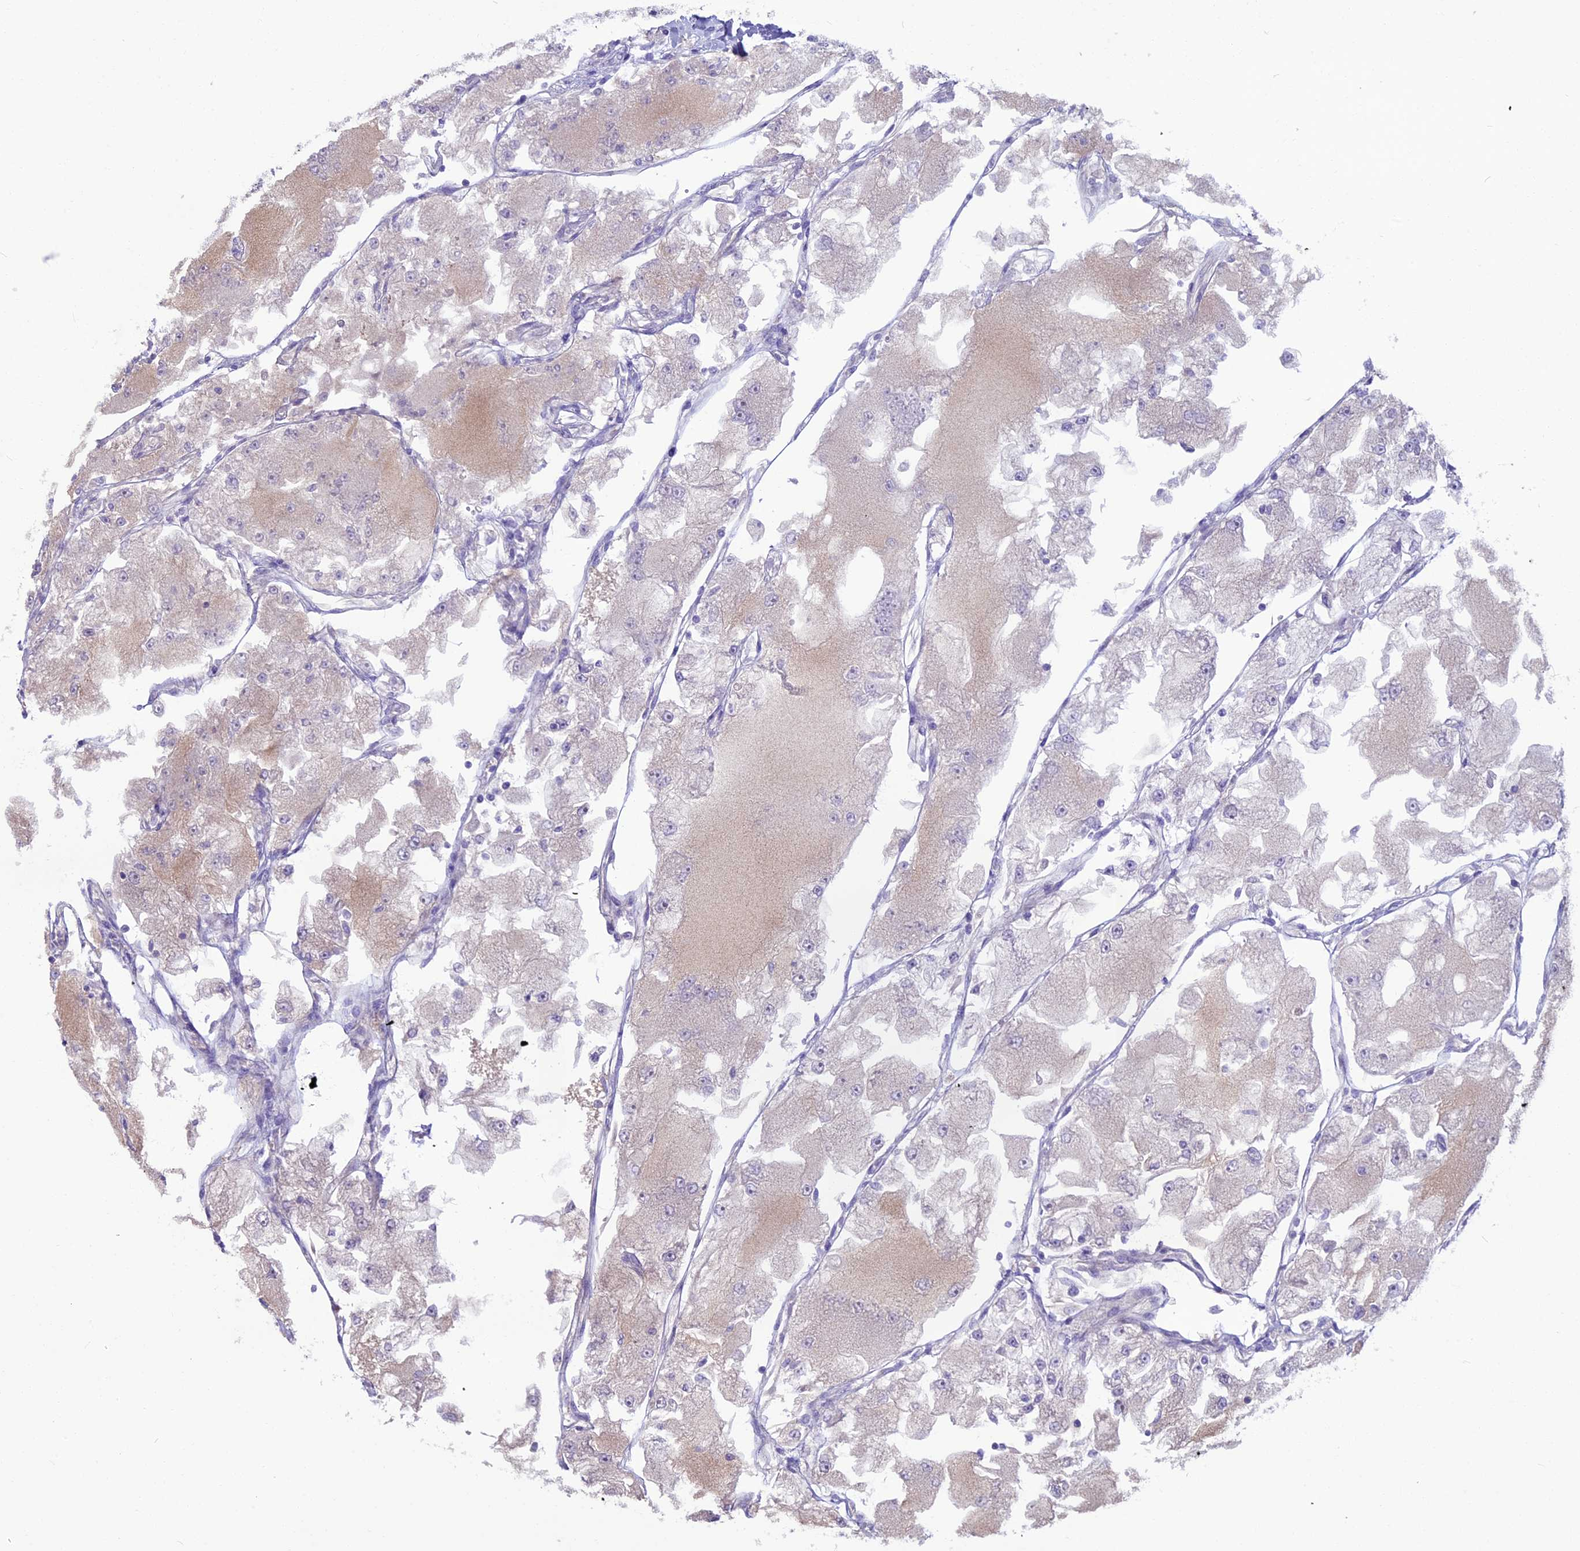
{"staining": {"intensity": "weak", "quantity": "<25%", "location": "cytoplasmic/membranous"}, "tissue": "renal cancer", "cell_type": "Tumor cells", "image_type": "cancer", "snomed": [{"axis": "morphology", "description": "Adenocarcinoma, NOS"}, {"axis": "topography", "description": "Kidney"}], "caption": "Image shows no significant protein positivity in tumor cells of renal cancer (adenocarcinoma). (Brightfield microscopy of DAB (3,3'-diaminobenzidine) immunohistochemistry (IHC) at high magnification).", "gene": "ANO3", "patient": {"sex": "female", "age": 72}}